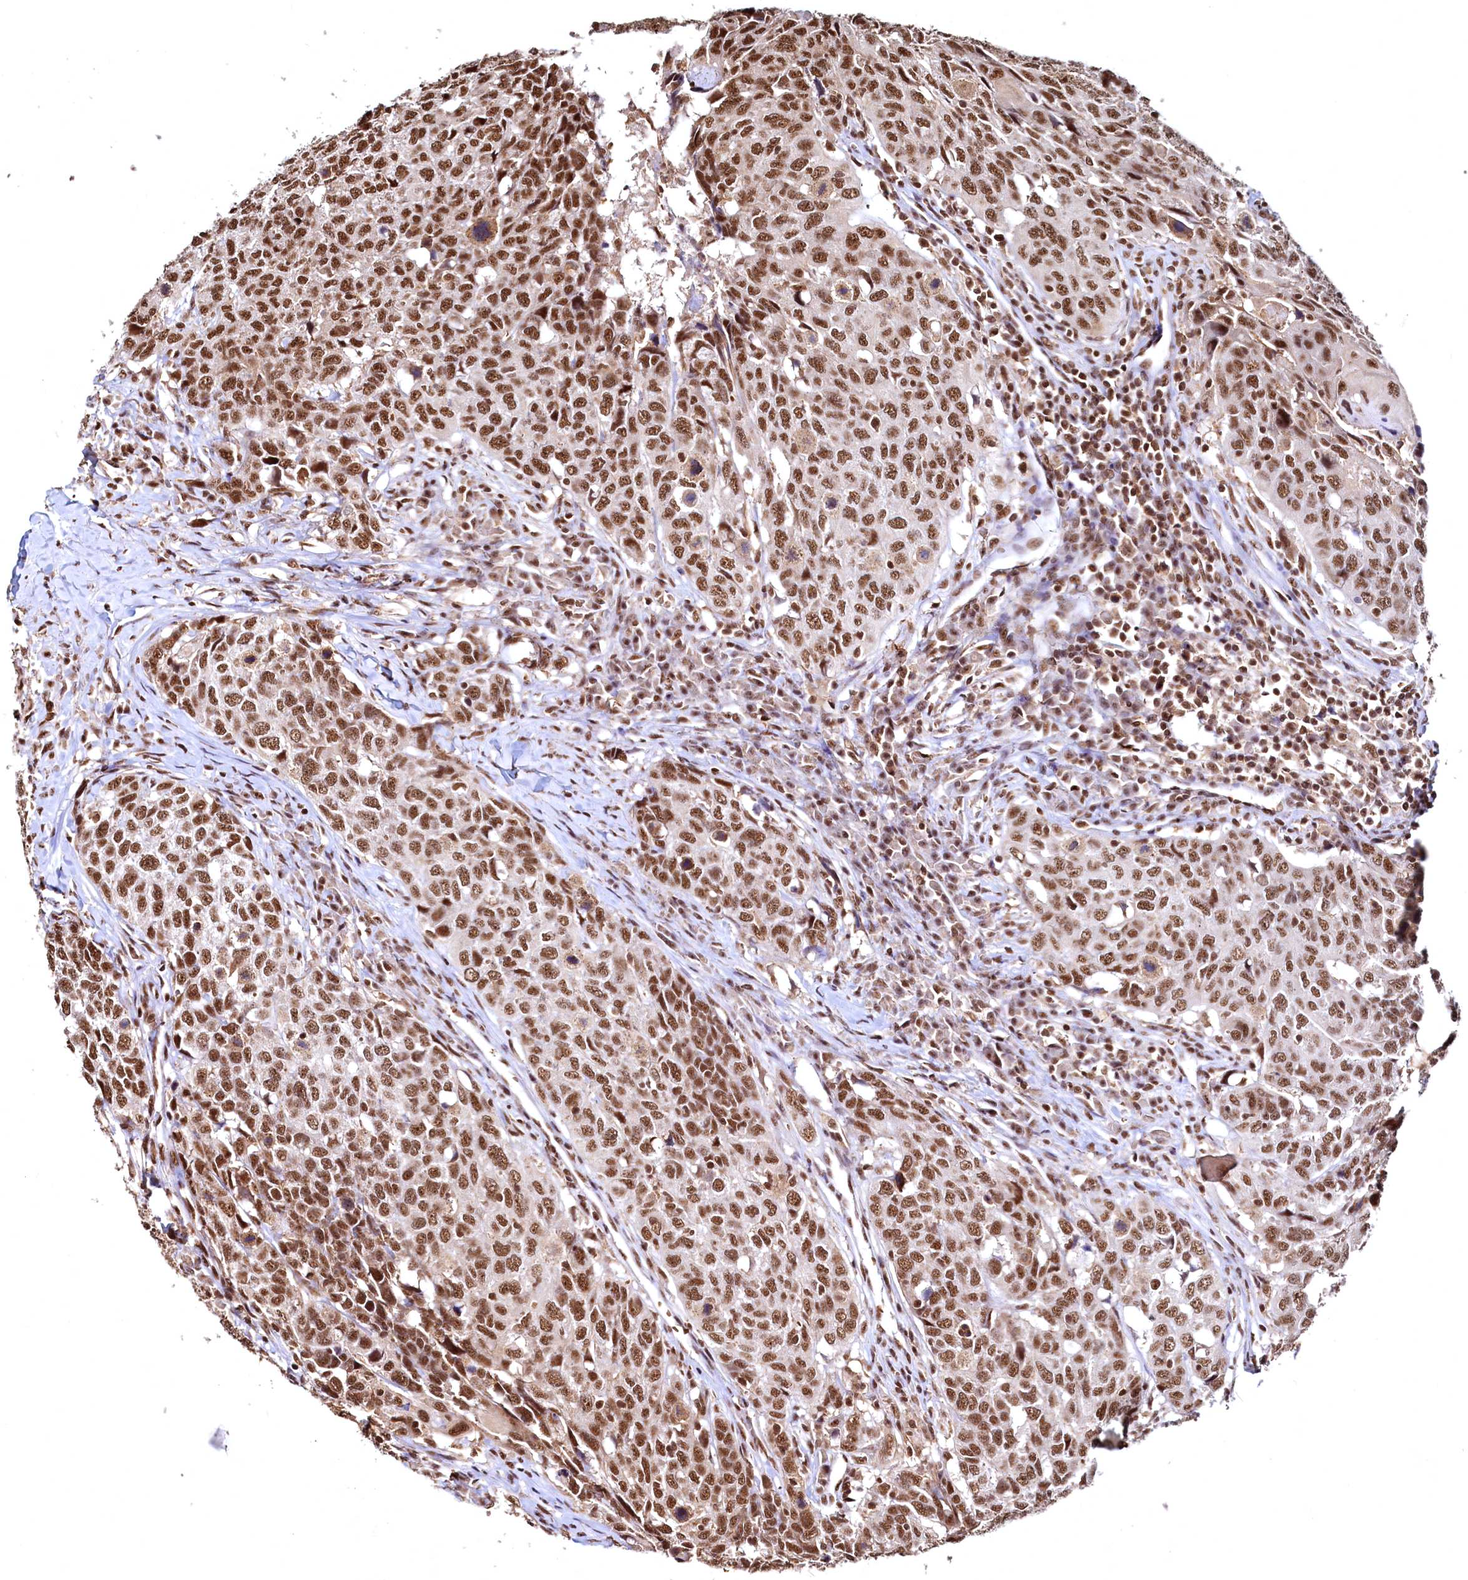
{"staining": {"intensity": "strong", "quantity": ">75%", "location": "nuclear"}, "tissue": "head and neck cancer", "cell_type": "Tumor cells", "image_type": "cancer", "snomed": [{"axis": "morphology", "description": "Squamous cell carcinoma, NOS"}, {"axis": "topography", "description": "Head-Neck"}], "caption": "Head and neck cancer (squamous cell carcinoma) stained with DAB (3,3'-diaminobenzidine) immunohistochemistry (IHC) reveals high levels of strong nuclear positivity in approximately >75% of tumor cells. (Brightfield microscopy of DAB IHC at high magnification).", "gene": "RSRC2", "patient": {"sex": "male", "age": 66}}